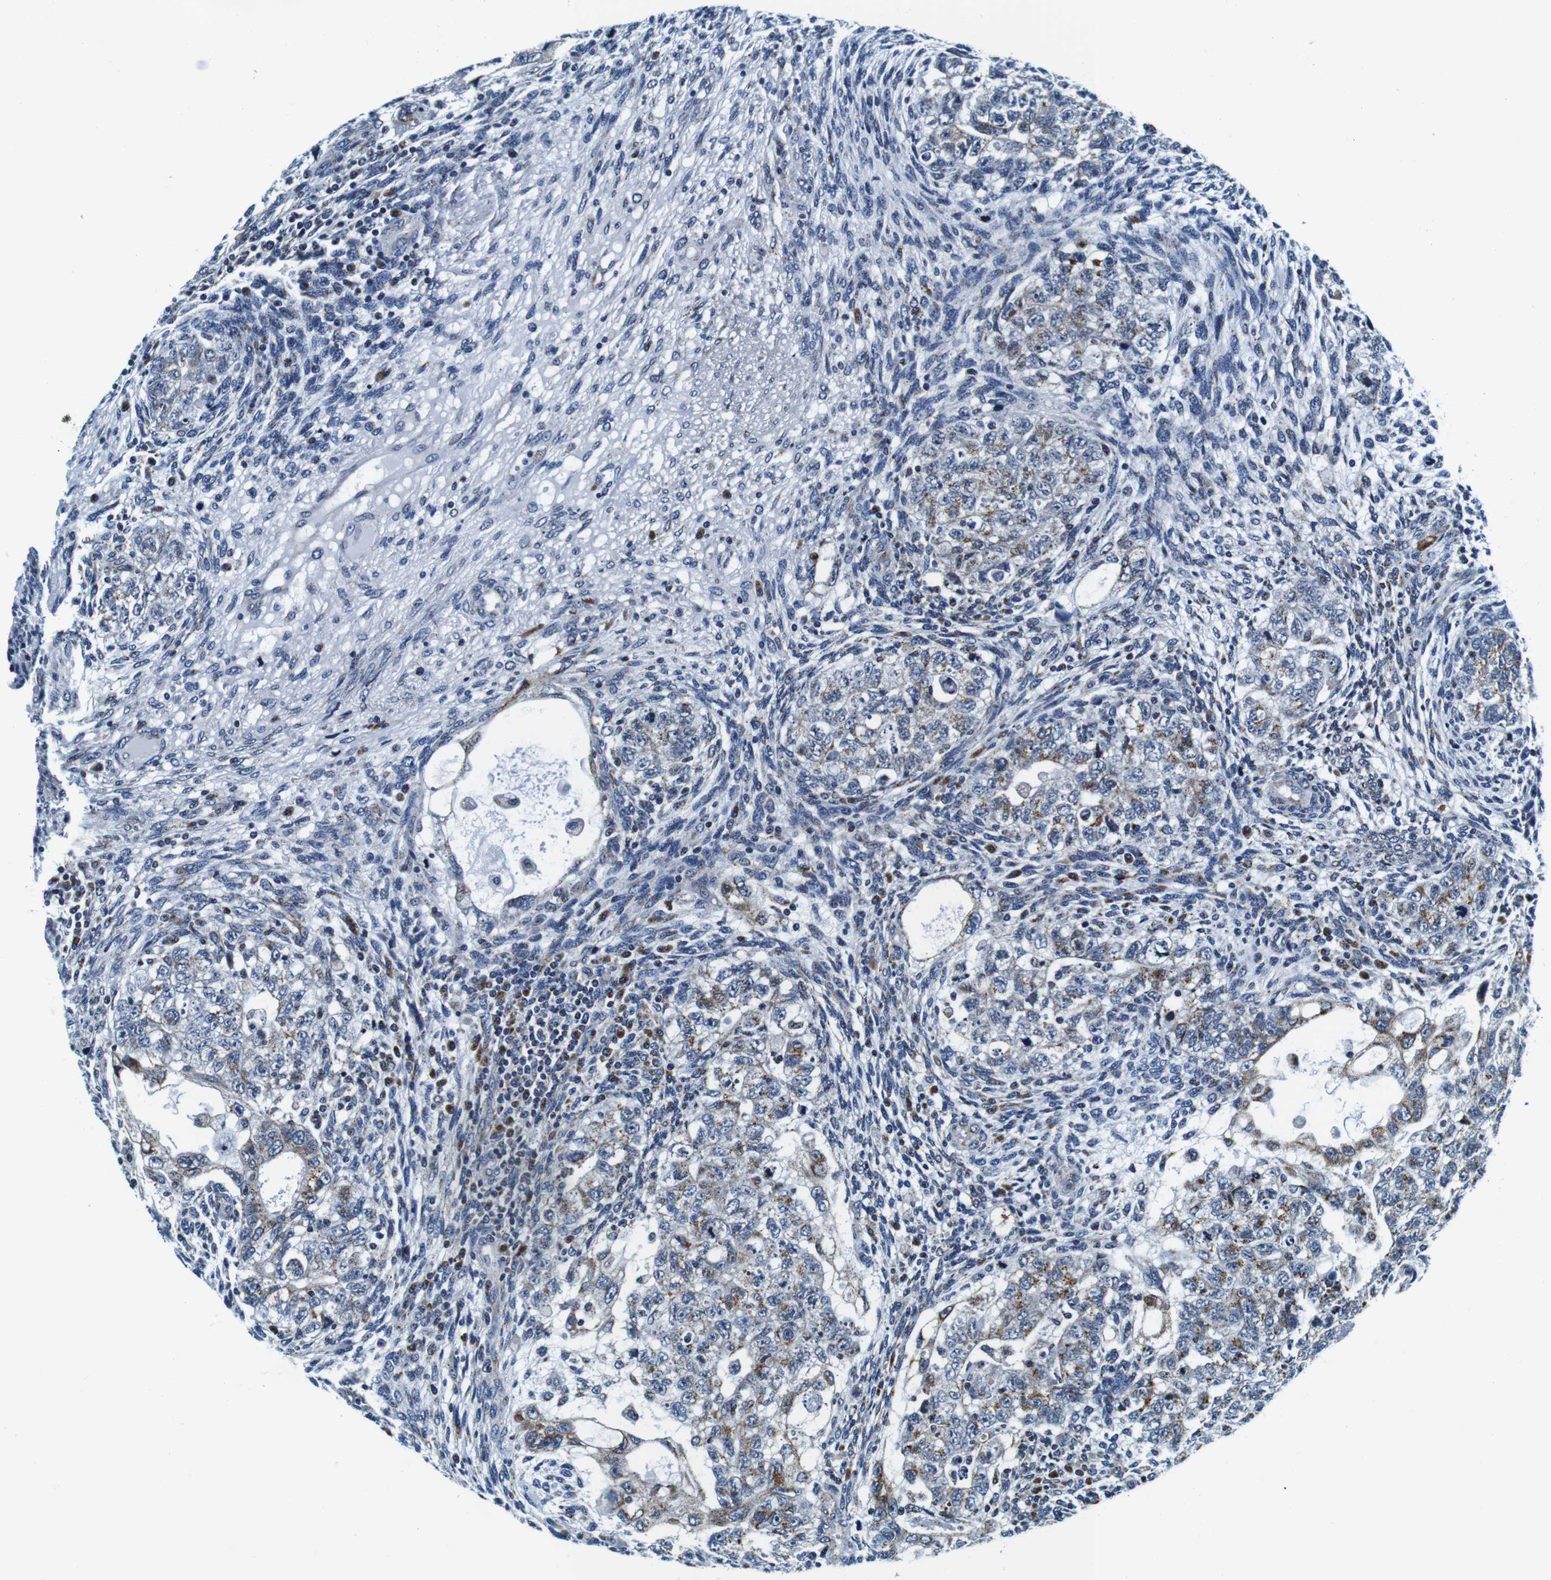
{"staining": {"intensity": "moderate", "quantity": "25%-75%", "location": "cytoplasmic/membranous"}, "tissue": "testis cancer", "cell_type": "Tumor cells", "image_type": "cancer", "snomed": [{"axis": "morphology", "description": "Normal tissue, NOS"}, {"axis": "morphology", "description": "Carcinoma, Embryonal, NOS"}, {"axis": "topography", "description": "Testis"}], "caption": "A brown stain highlights moderate cytoplasmic/membranous positivity of a protein in testis cancer tumor cells. The staining was performed using DAB to visualize the protein expression in brown, while the nuclei were stained in blue with hematoxylin (Magnification: 20x).", "gene": "FAR2", "patient": {"sex": "male", "age": 36}}